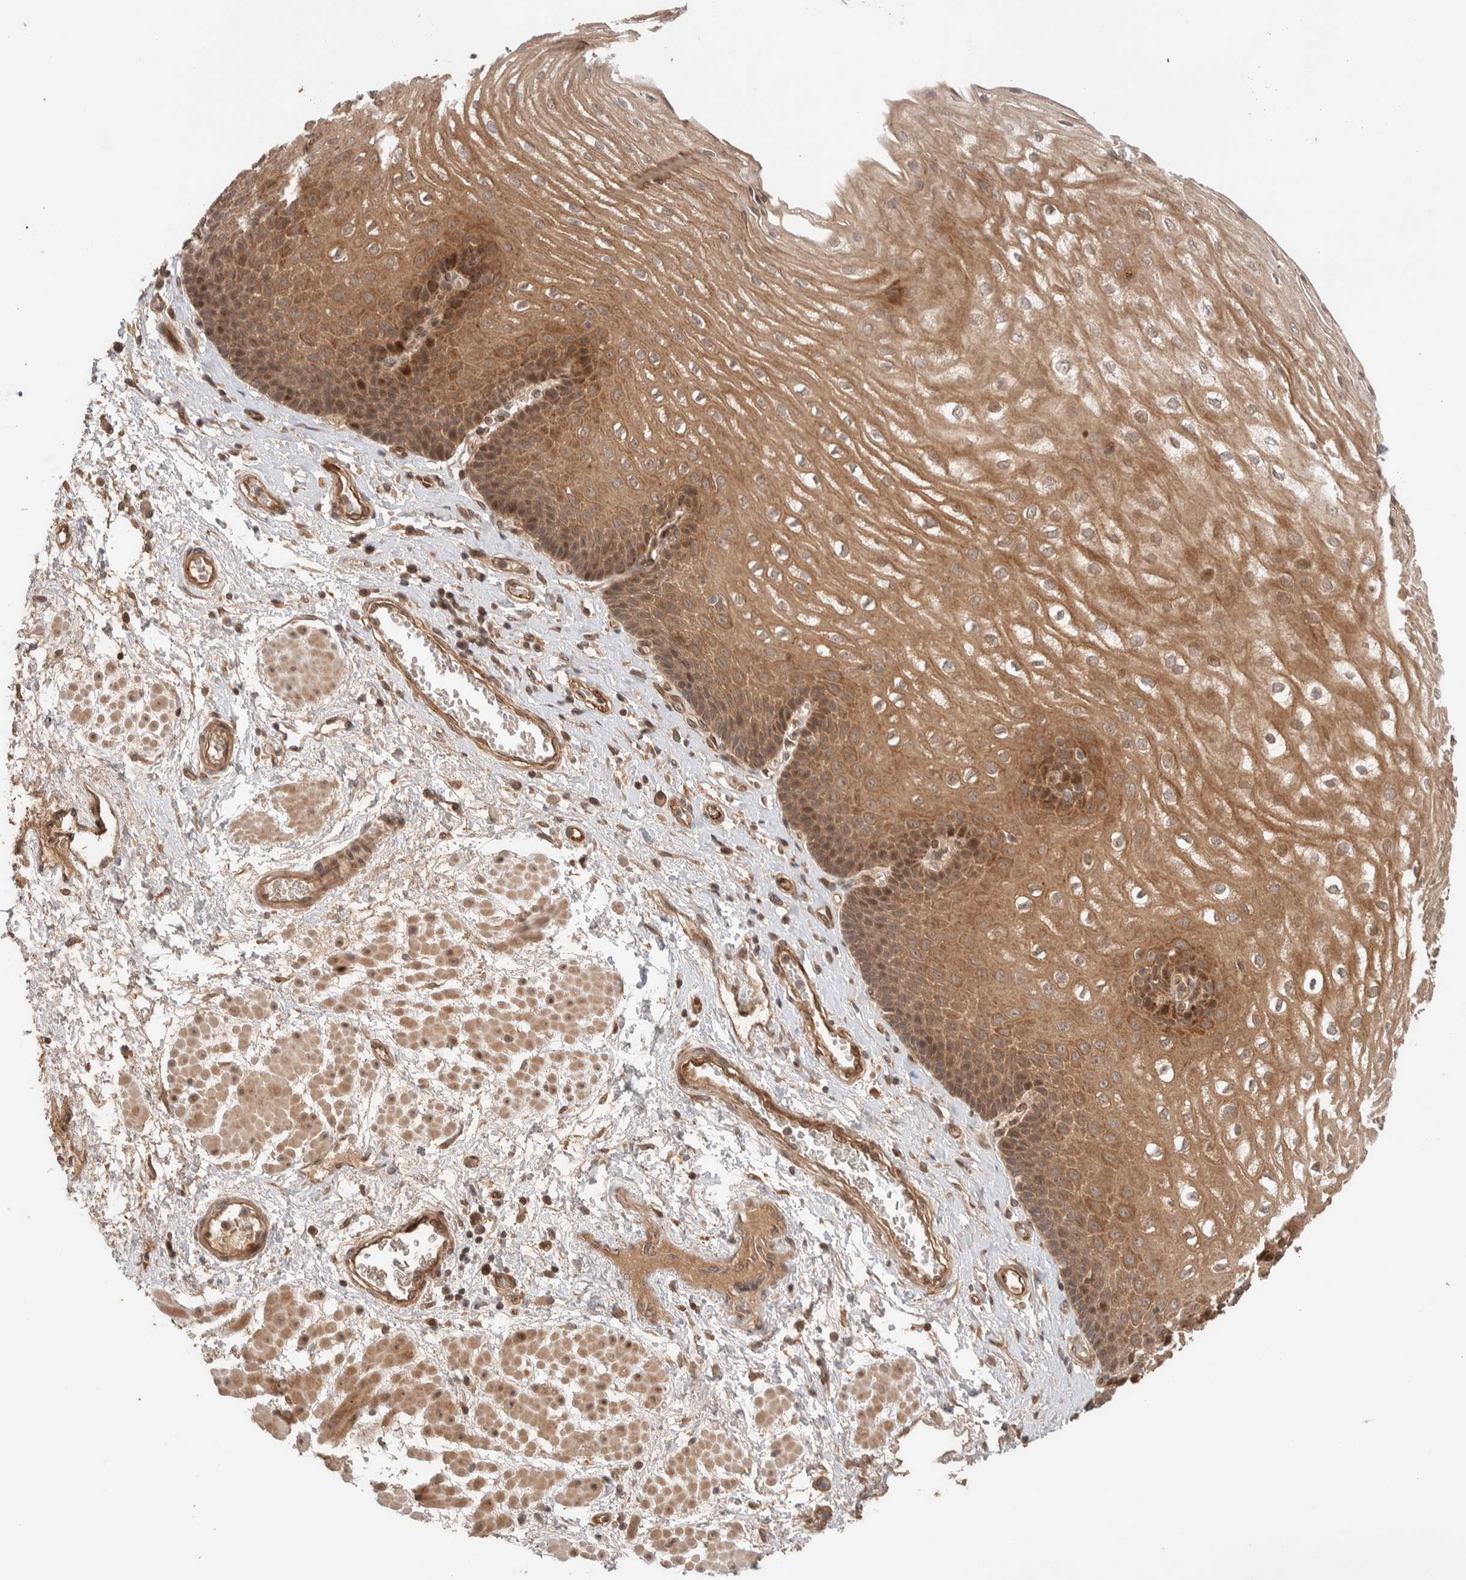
{"staining": {"intensity": "strong", "quantity": ">75%", "location": "cytoplasmic/membranous,nuclear"}, "tissue": "esophagus", "cell_type": "Squamous epithelial cells", "image_type": "normal", "snomed": [{"axis": "morphology", "description": "Normal tissue, NOS"}, {"axis": "topography", "description": "Esophagus"}], "caption": "Approximately >75% of squamous epithelial cells in unremarkable human esophagus demonstrate strong cytoplasmic/membranous,nuclear protein staining as visualized by brown immunohistochemical staining.", "gene": "PRDM15", "patient": {"sex": "male", "age": 48}}